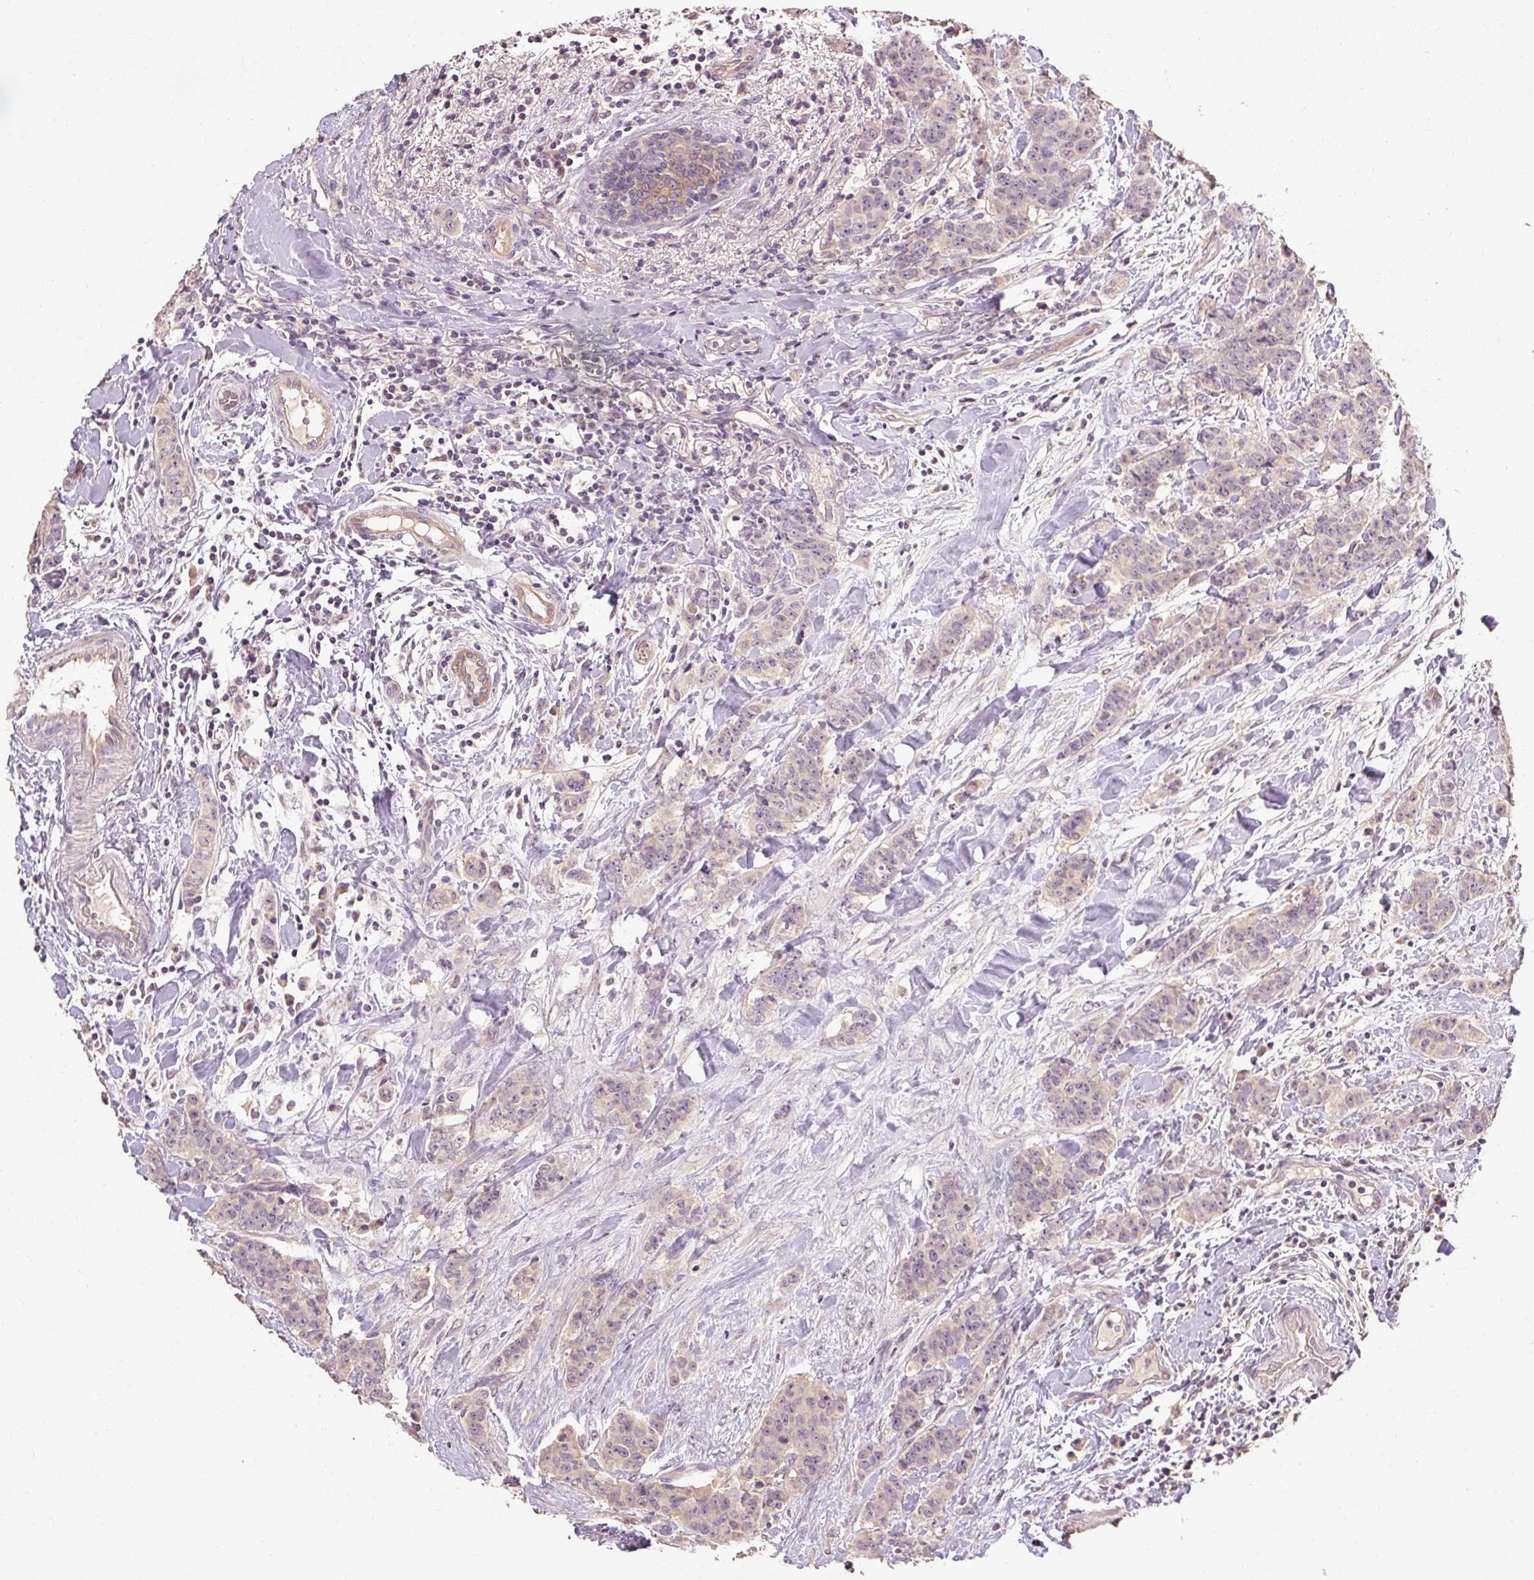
{"staining": {"intensity": "weak", "quantity": "<25%", "location": "nuclear"}, "tissue": "breast cancer", "cell_type": "Tumor cells", "image_type": "cancer", "snomed": [{"axis": "morphology", "description": "Duct carcinoma"}, {"axis": "topography", "description": "Breast"}], "caption": "A micrograph of breast invasive ductal carcinoma stained for a protein reveals no brown staining in tumor cells. (DAB IHC visualized using brightfield microscopy, high magnification).", "gene": "CFAP65", "patient": {"sex": "female", "age": 40}}